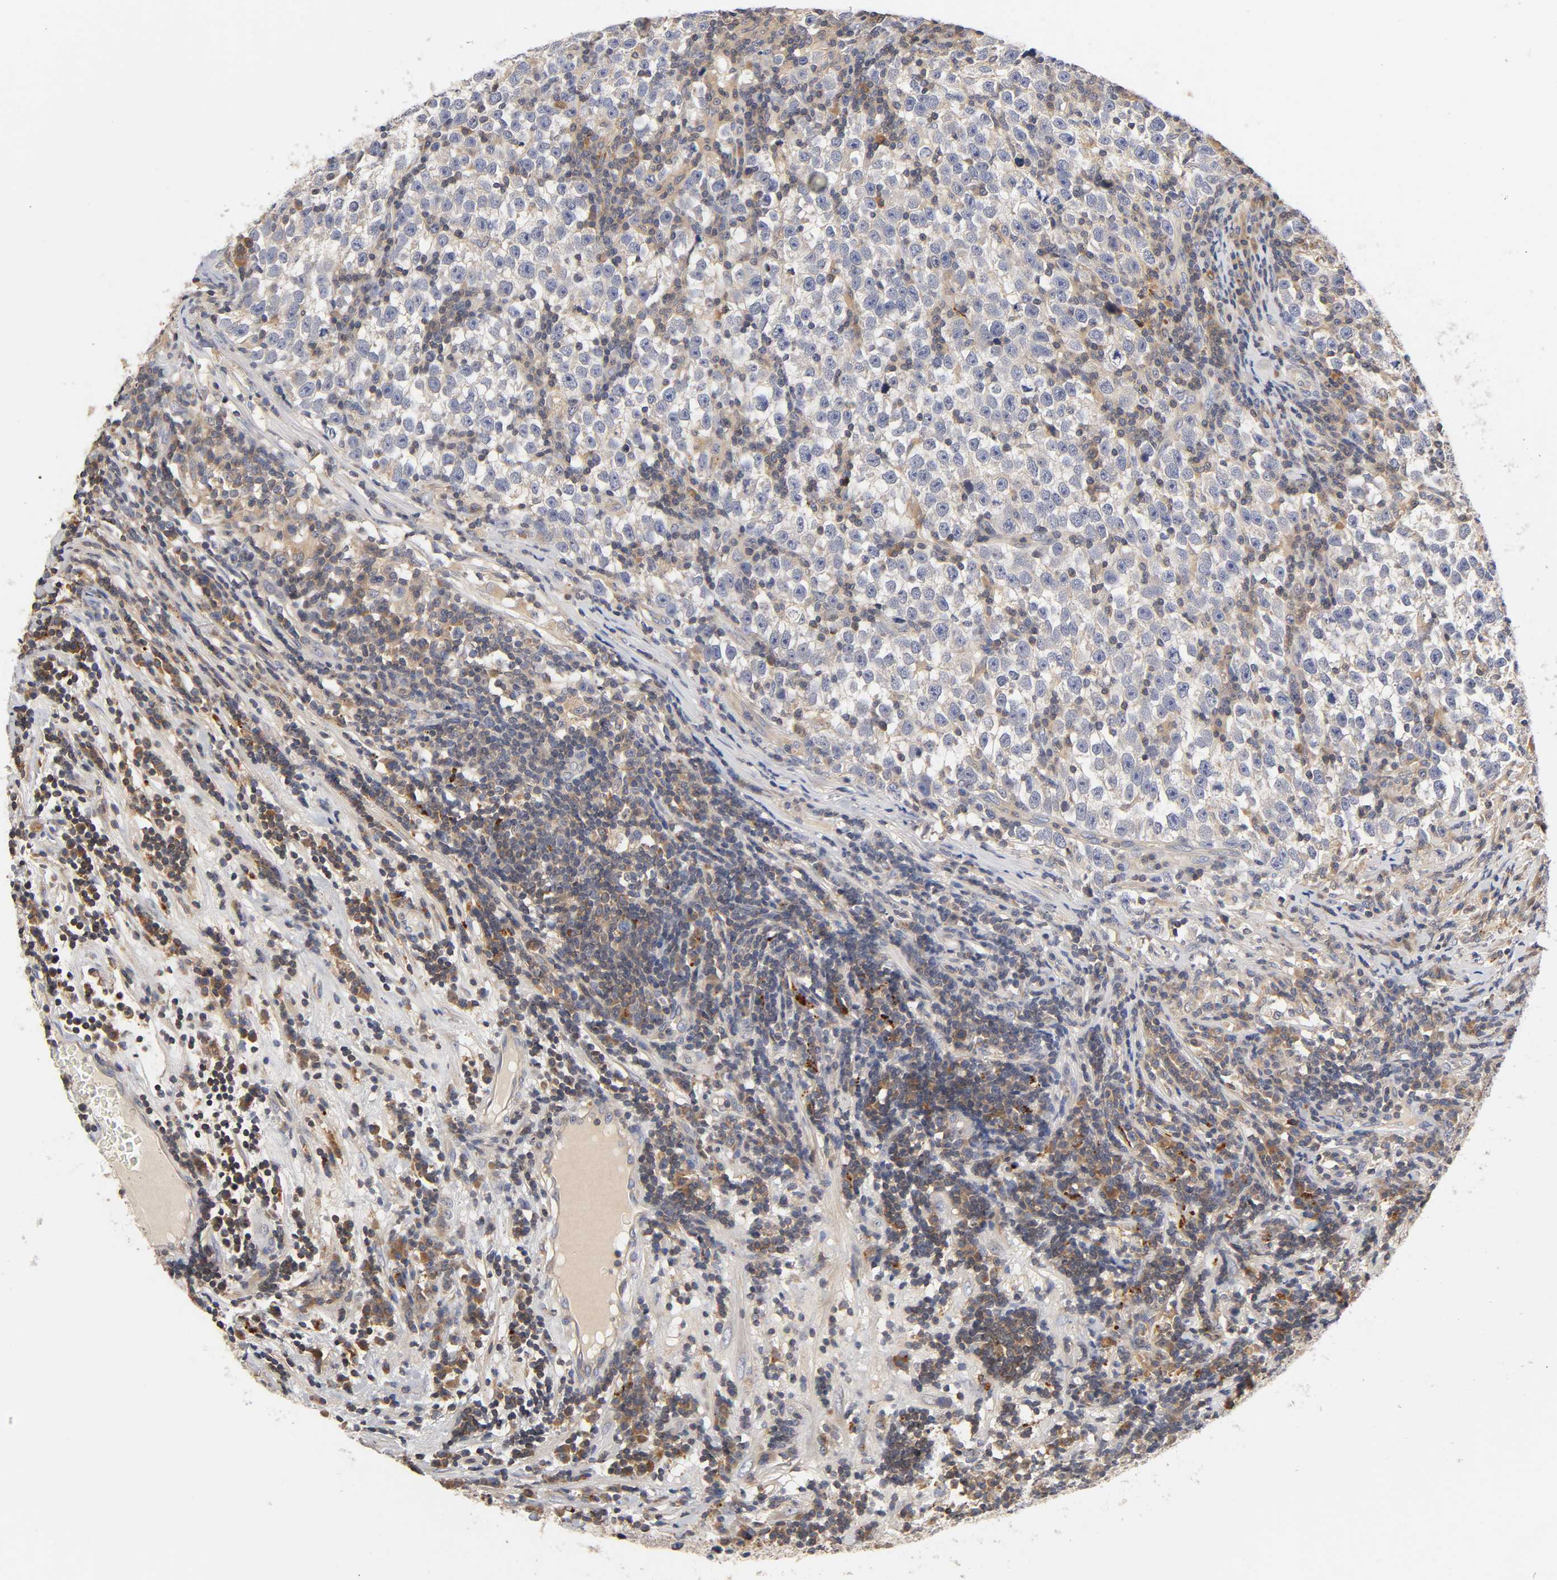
{"staining": {"intensity": "negative", "quantity": "none", "location": "none"}, "tissue": "testis cancer", "cell_type": "Tumor cells", "image_type": "cancer", "snomed": [{"axis": "morphology", "description": "Seminoma, NOS"}, {"axis": "topography", "description": "Testis"}], "caption": "This is a histopathology image of IHC staining of seminoma (testis), which shows no positivity in tumor cells.", "gene": "RHOA", "patient": {"sex": "male", "age": 43}}